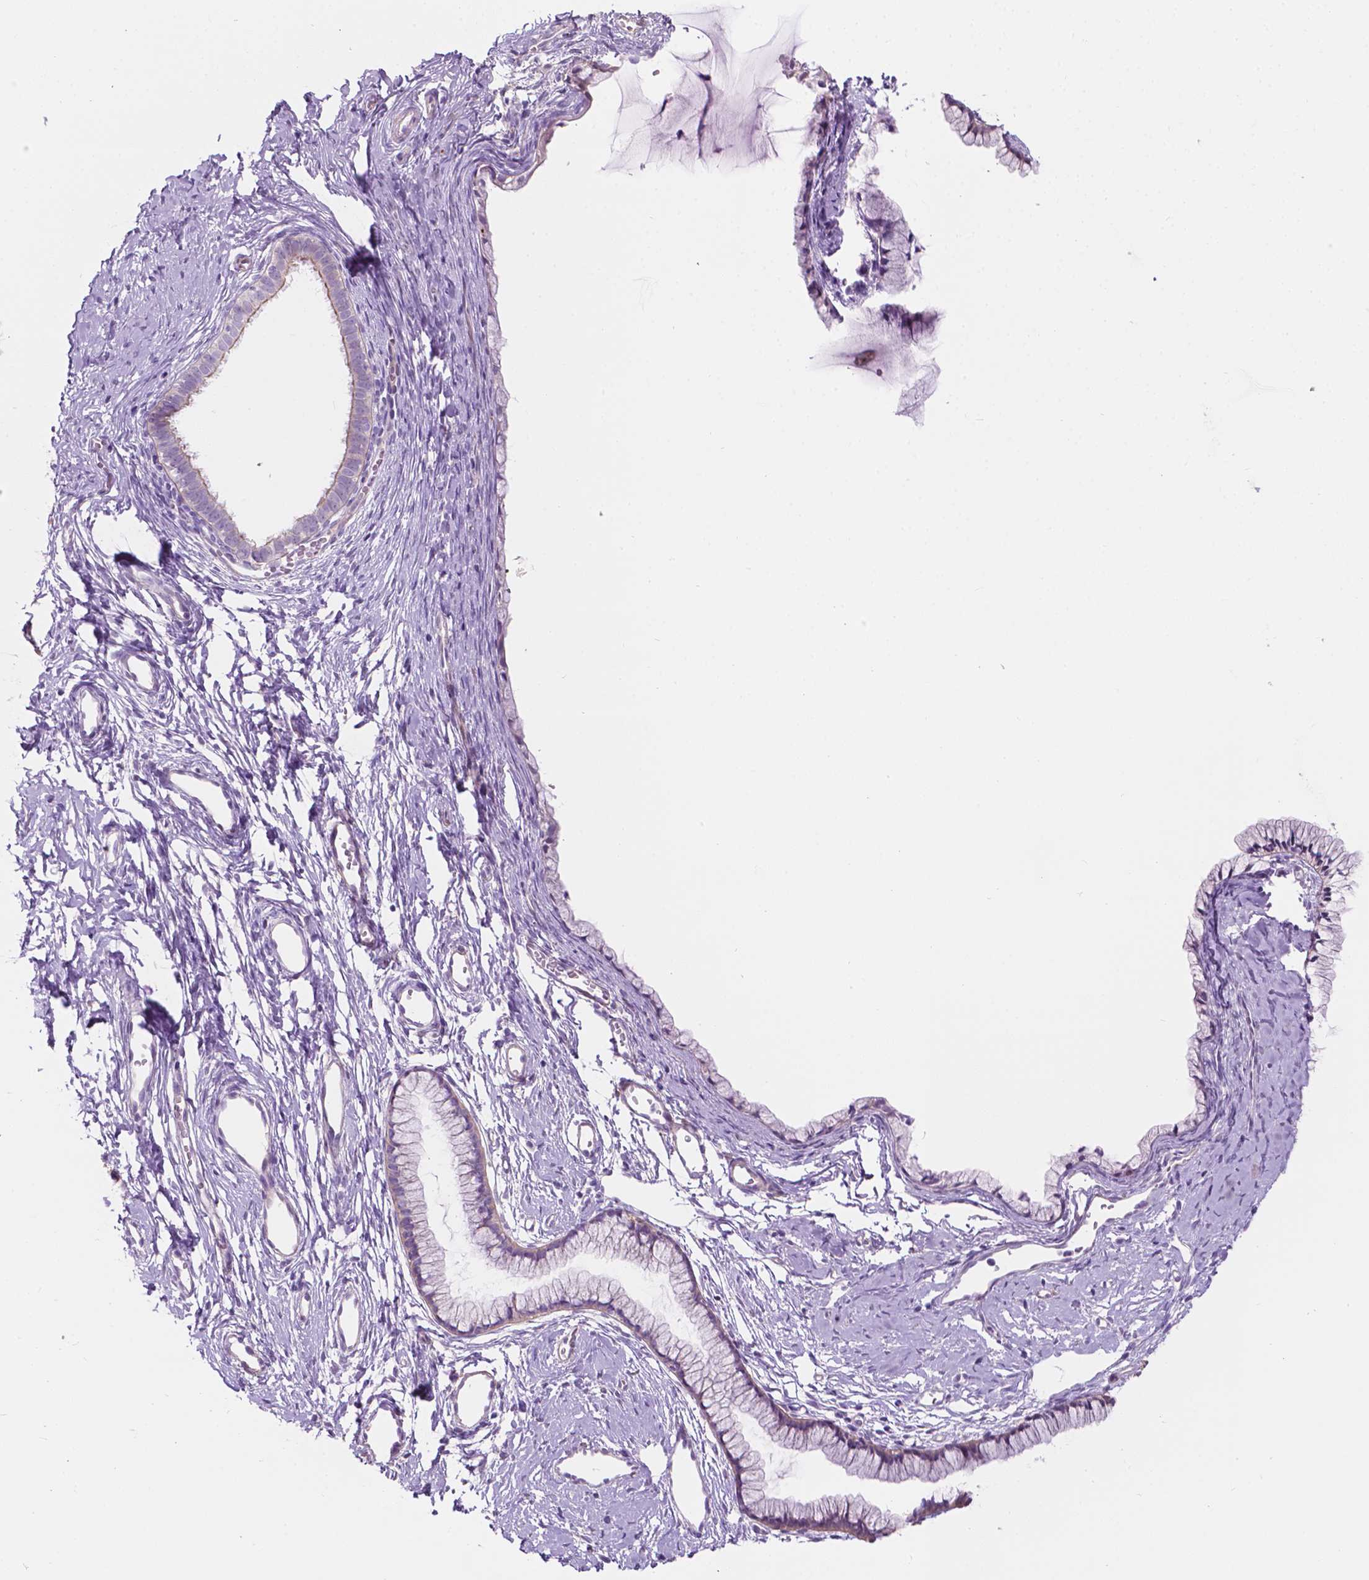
{"staining": {"intensity": "weak", "quantity": "<25%", "location": "cytoplasmic/membranous"}, "tissue": "cervix", "cell_type": "Glandular cells", "image_type": "normal", "snomed": [{"axis": "morphology", "description": "Normal tissue, NOS"}, {"axis": "topography", "description": "Cervix"}], "caption": "This is a image of immunohistochemistry (IHC) staining of benign cervix, which shows no positivity in glandular cells. The staining is performed using DAB (3,3'-diaminobenzidine) brown chromogen with nuclei counter-stained in using hematoxylin.", "gene": "NOS1AP", "patient": {"sex": "female", "age": 40}}